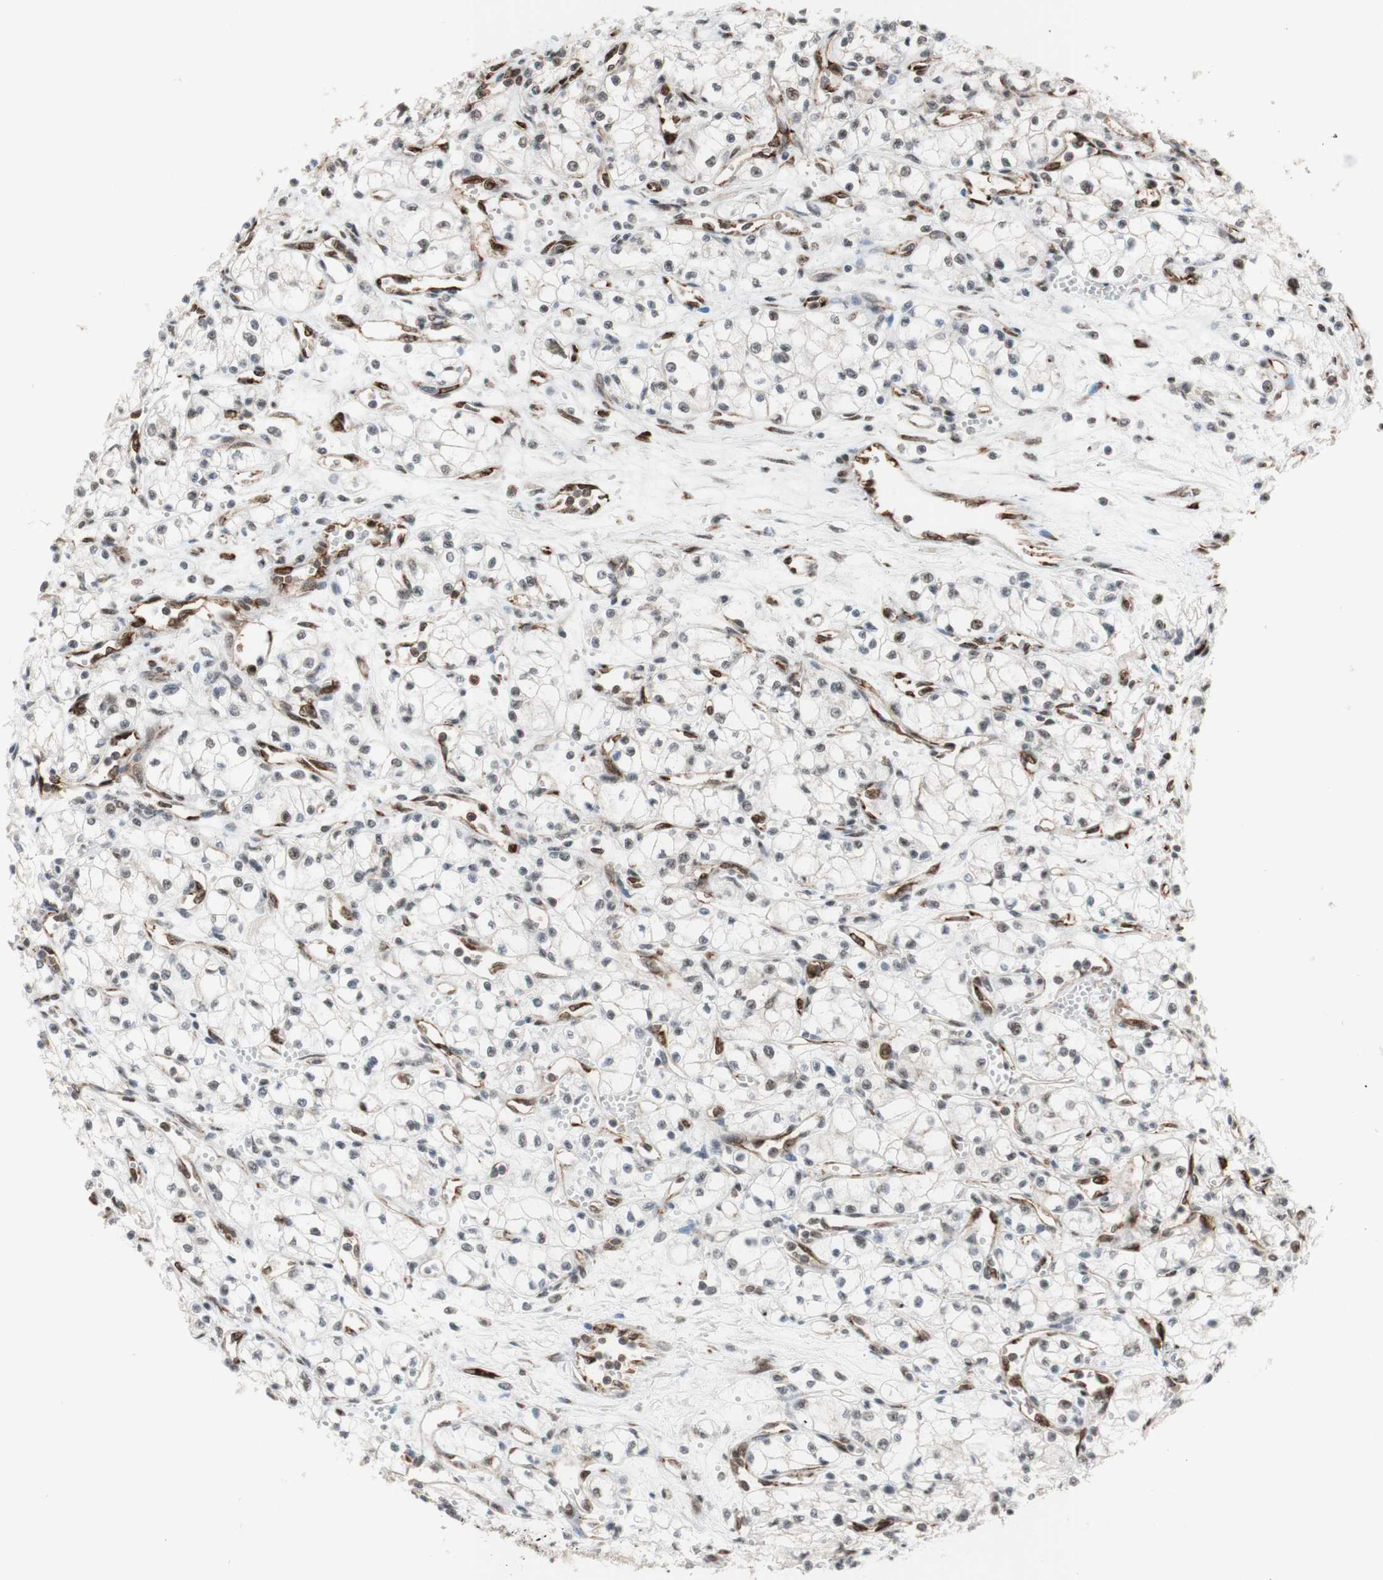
{"staining": {"intensity": "negative", "quantity": "none", "location": "none"}, "tissue": "renal cancer", "cell_type": "Tumor cells", "image_type": "cancer", "snomed": [{"axis": "morphology", "description": "Normal tissue, NOS"}, {"axis": "morphology", "description": "Adenocarcinoma, NOS"}, {"axis": "topography", "description": "Kidney"}], "caption": "Immunohistochemical staining of human renal cancer (adenocarcinoma) shows no significant expression in tumor cells. (Immunohistochemistry, brightfield microscopy, high magnification).", "gene": "SAP18", "patient": {"sex": "male", "age": 59}}